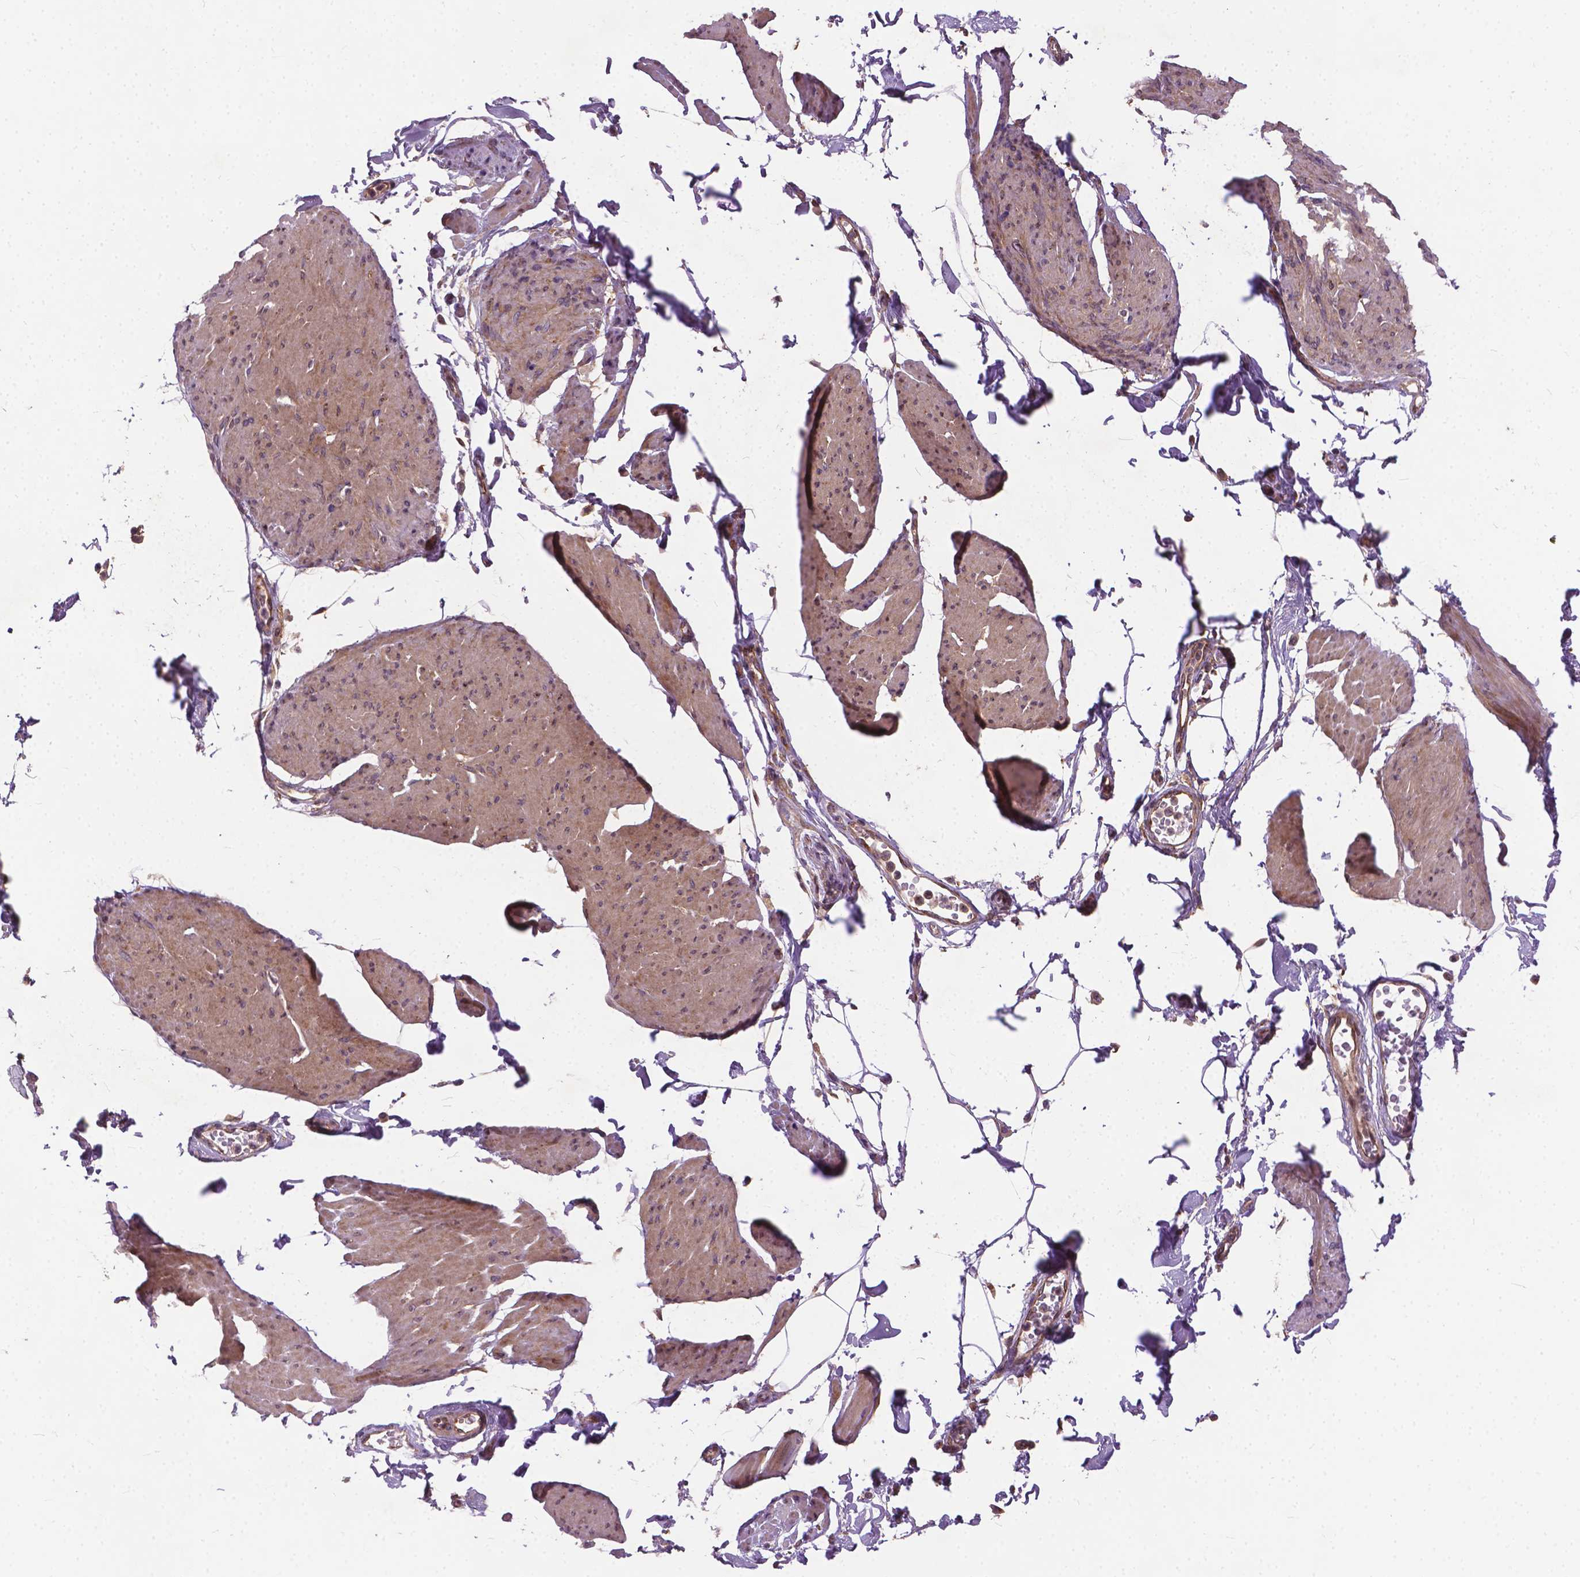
{"staining": {"intensity": "weak", "quantity": ">75%", "location": "cytoplasmic/membranous"}, "tissue": "smooth muscle", "cell_type": "Smooth muscle cells", "image_type": "normal", "snomed": [{"axis": "morphology", "description": "Normal tissue, NOS"}, {"axis": "topography", "description": "Adipose tissue"}, {"axis": "topography", "description": "Smooth muscle"}, {"axis": "topography", "description": "Peripheral nerve tissue"}], "caption": "IHC of unremarkable smooth muscle displays low levels of weak cytoplasmic/membranous expression in approximately >75% of smooth muscle cells. (IHC, brightfield microscopy, high magnification).", "gene": "MZT1", "patient": {"sex": "male", "age": 83}}